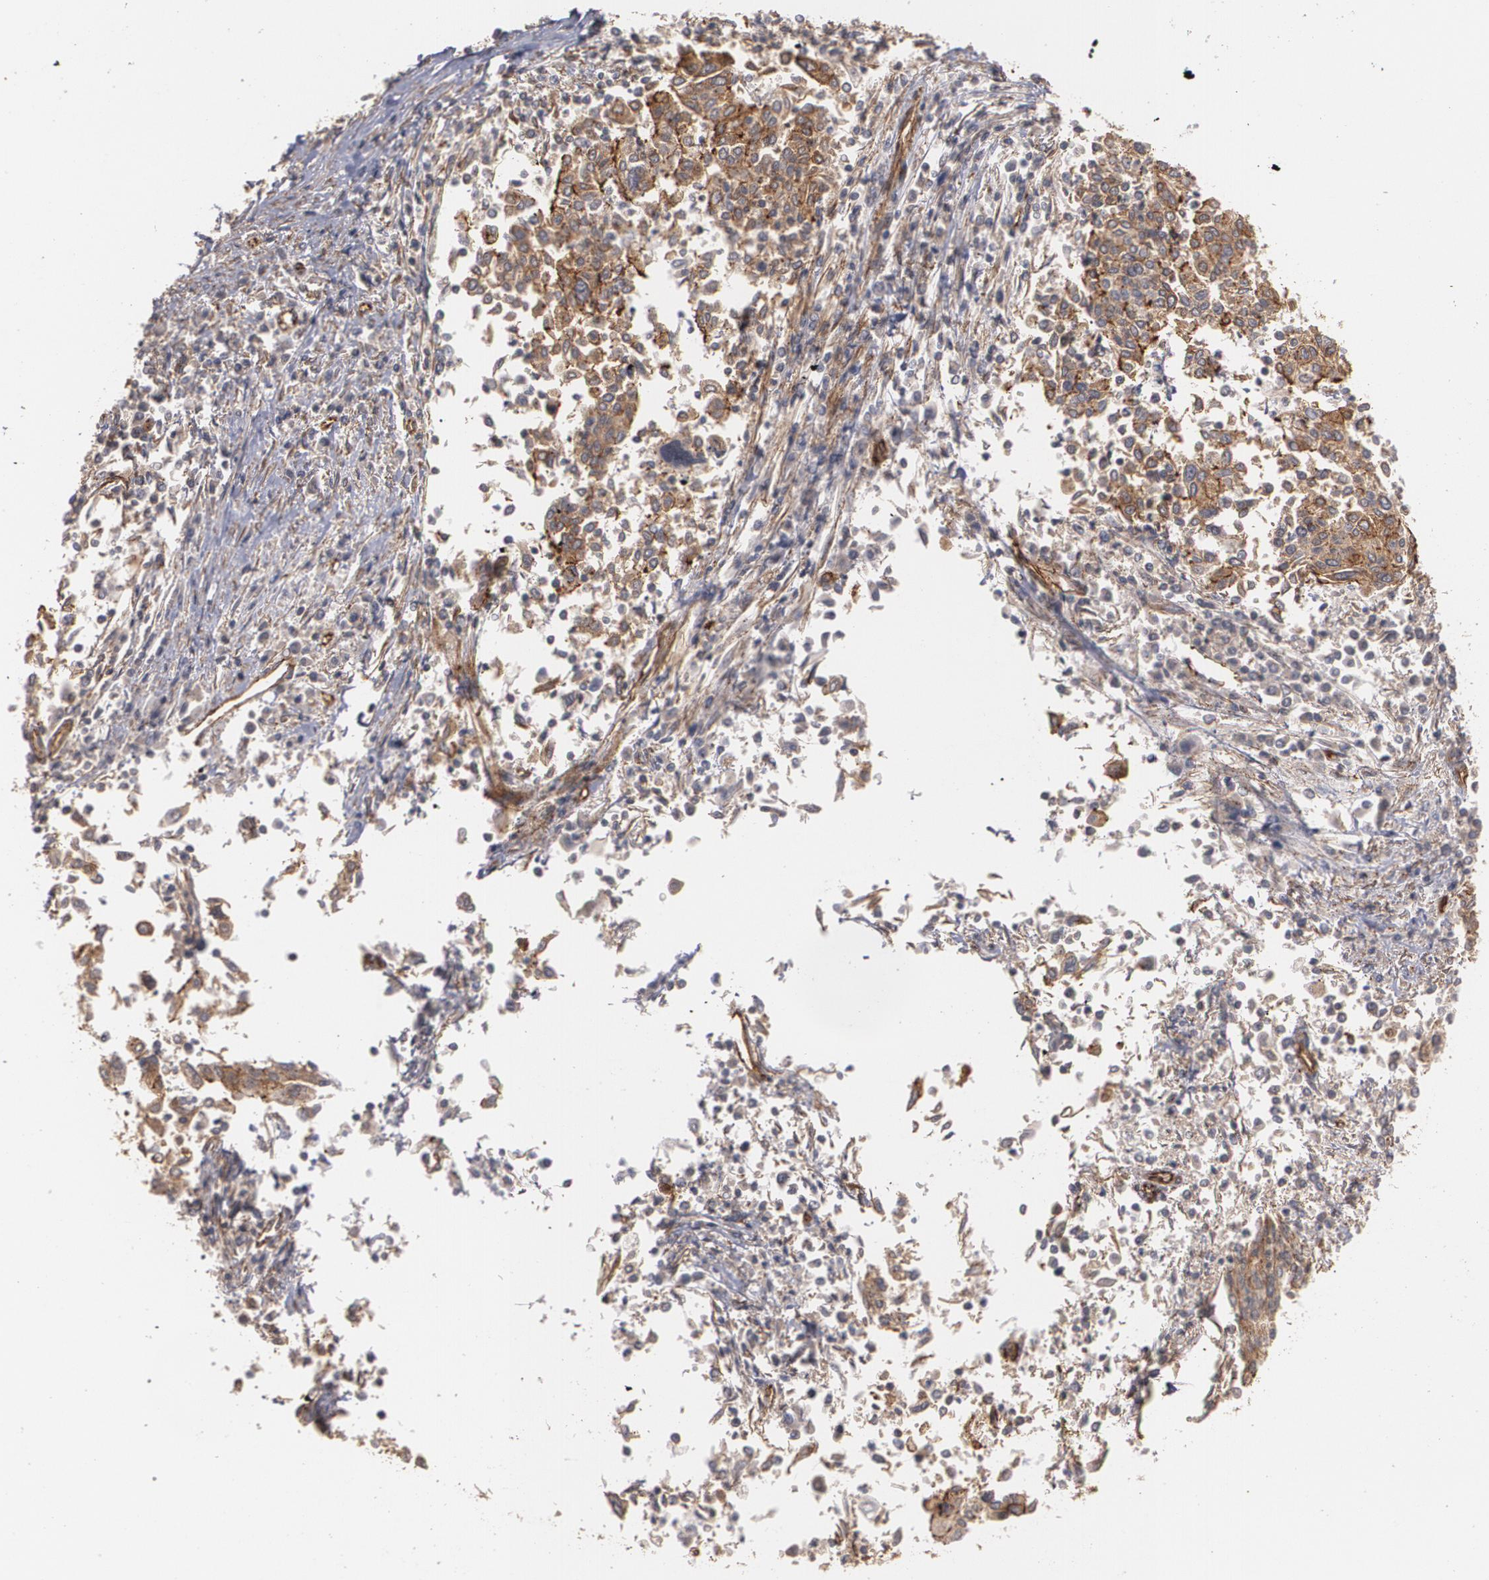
{"staining": {"intensity": "moderate", "quantity": ">75%", "location": "cytoplasmic/membranous"}, "tissue": "cervical cancer", "cell_type": "Tumor cells", "image_type": "cancer", "snomed": [{"axis": "morphology", "description": "Squamous cell carcinoma, NOS"}, {"axis": "topography", "description": "Cervix"}], "caption": "Immunohistochemical staining of human squamous cell carcinoma (cervical) reveals medium levels of moderate cytoplasmic/membranous protein staining in approximately >75% of tumor cells.", "gene": "TJP1", "patient": {"sex": "female", "age": 40}}